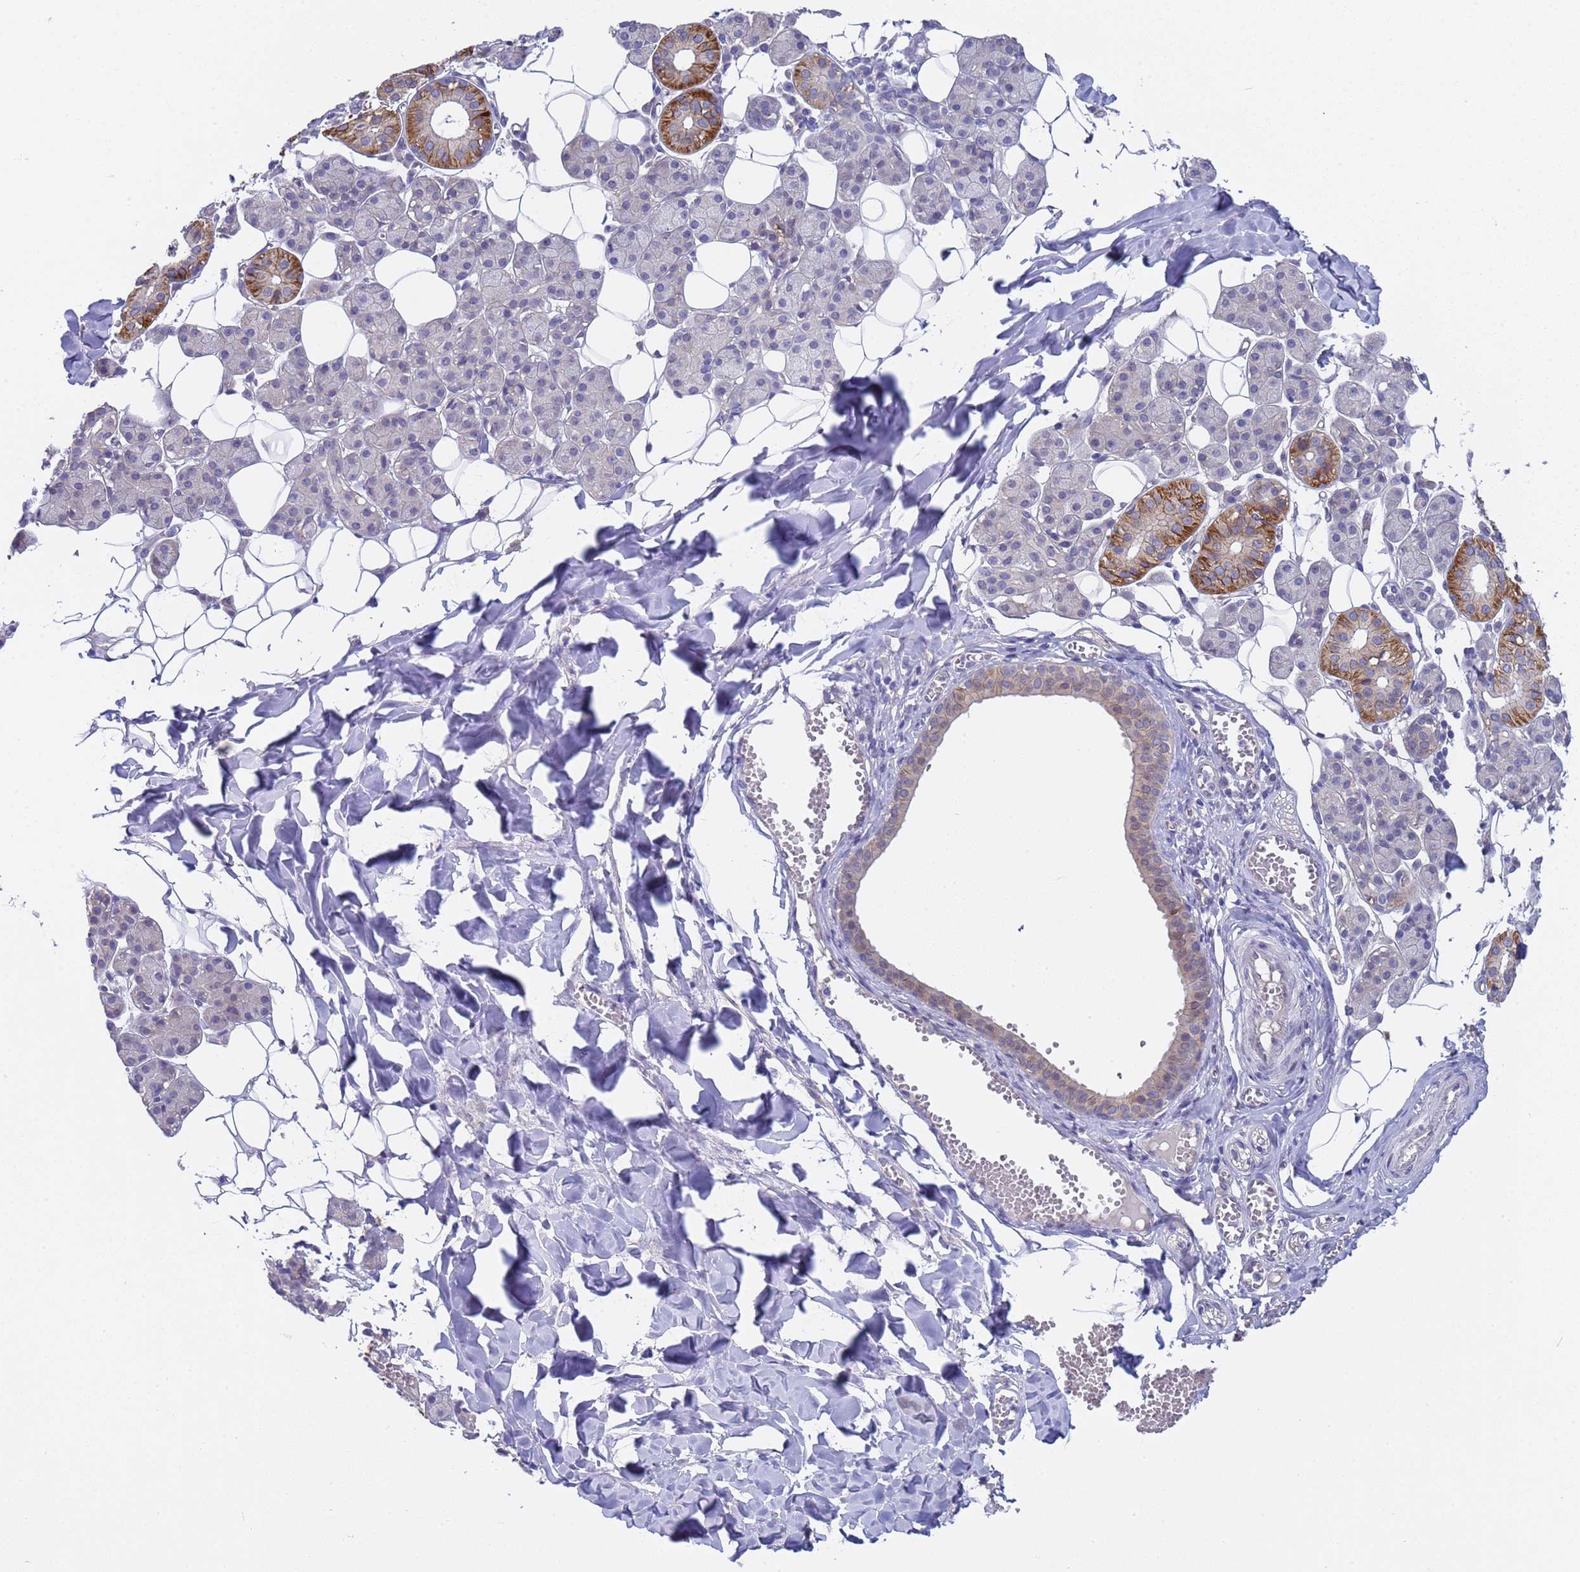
{"staining": {"intensity": "moderate", "quantity": "<25%", "location": "cytoplasmic/membranous"}, "tissue": "salivary gland", "cell_type": "Glandular cells", "image_type": "normal", "snomed": [{"axis": "morphology", "description": "Normal tissue, NOS"}, {"axis": "topography", "description": "Salivary gland"}], "caption": "This image displays normal salivary gland stained with immunohistochemistry to label a protein in brown. The cytoplasmic/membranous of glandular cells show moderate positivity for the protein. Nuclei are counter-stained blue.", "gene": "TRMT10A", "patient": {"sex": "female", "age": 33}}